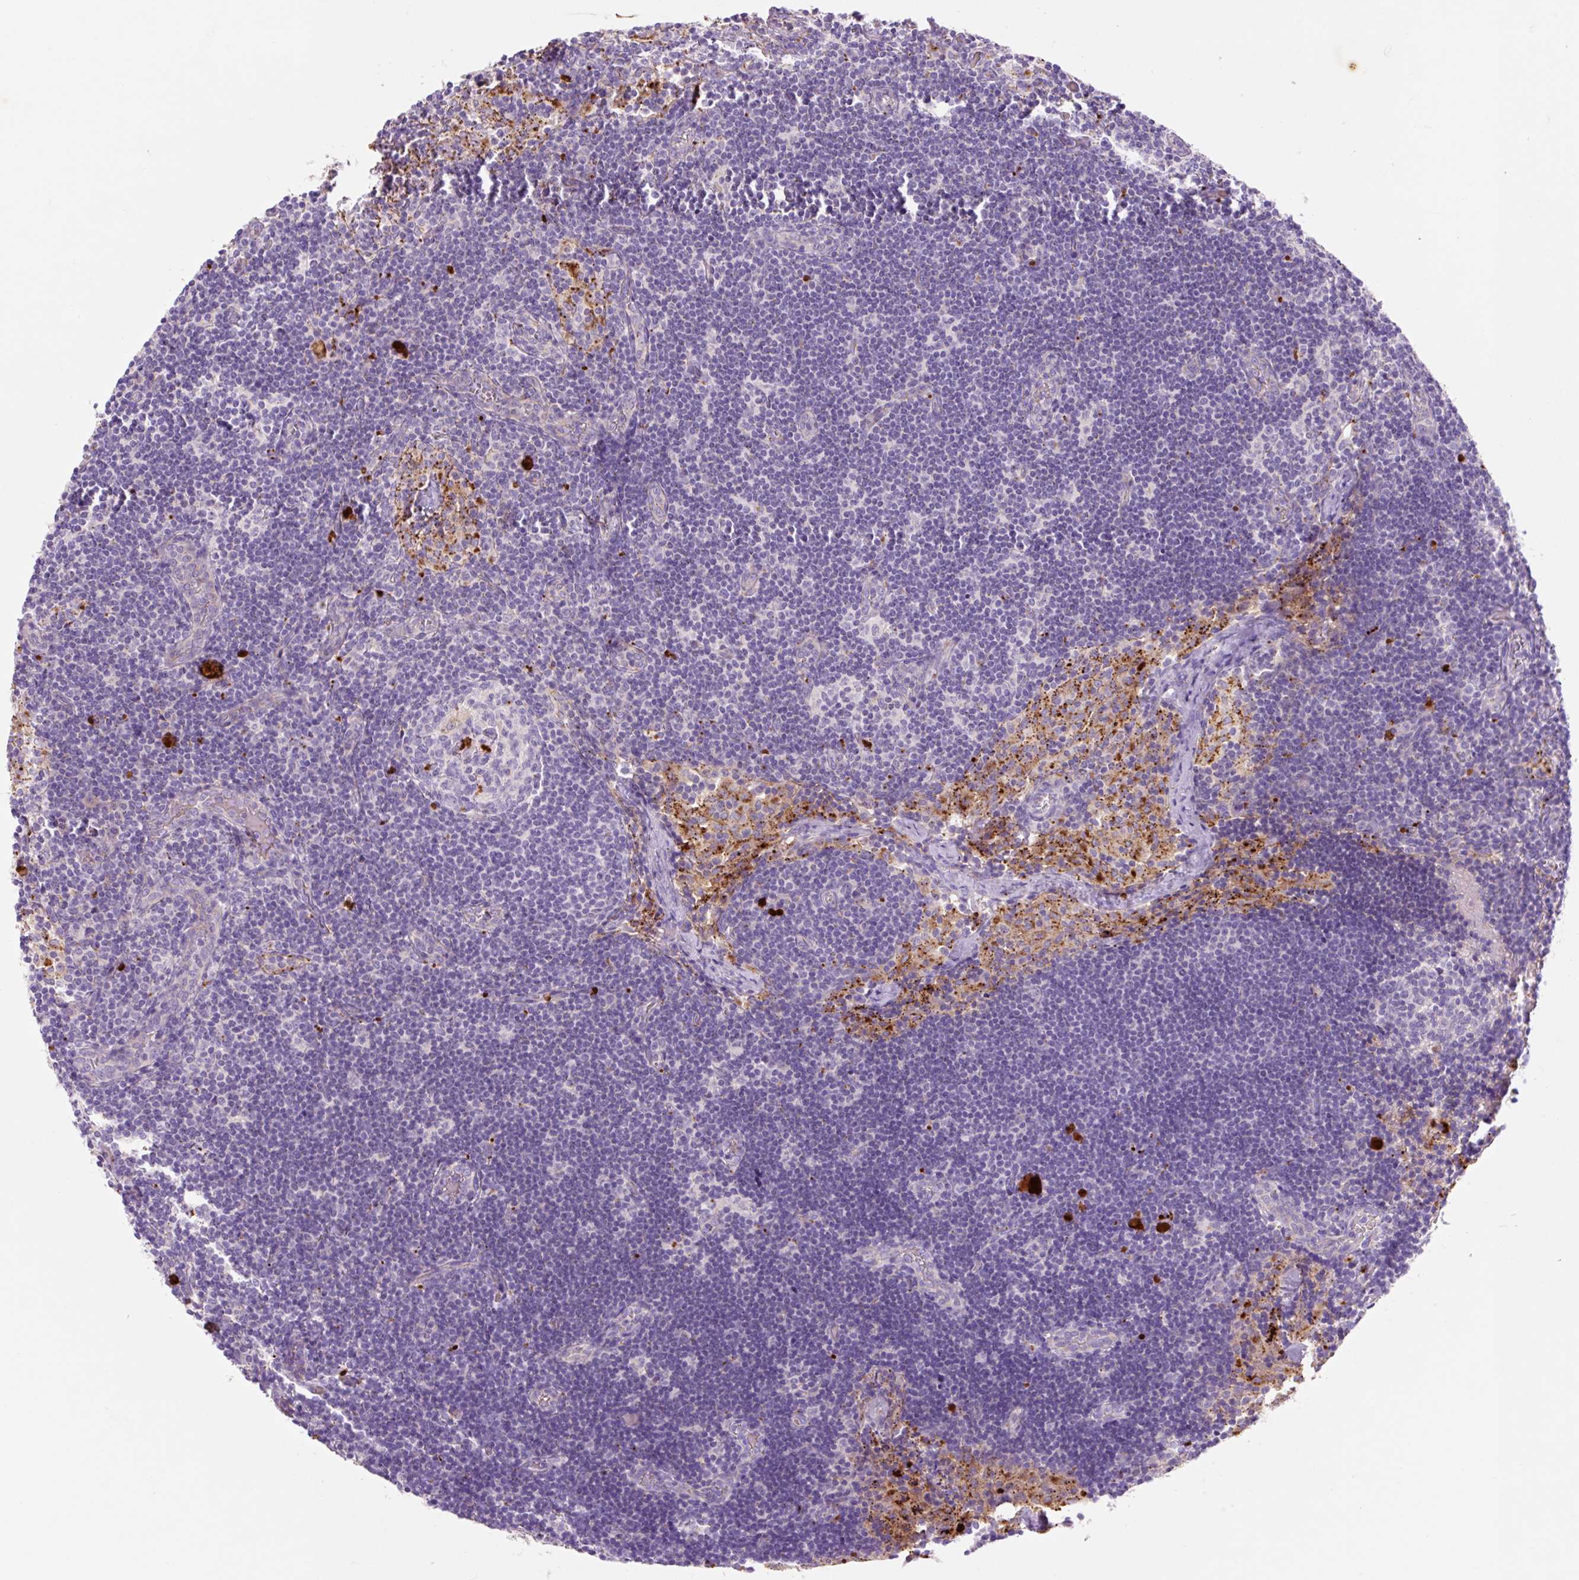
{"staining": {"intensity": "negative", "quantity": "none", "location": "none"}, "tissue": "lymph node", "cell_type": "Germinal center cells", "image_type": "normal", "snomed": [{"axis": "morphology", "description": "Normal tissue, NOS"}, {"axis": "topography", "description": "Lymph node"}], "caption": "Photomicrograph shows no significant protein staining in germinal center cells of benign lymph node. Nuclei are stained in blue.", "gene": "HEXA", "patient": {"sex": "female", "age": 31}}